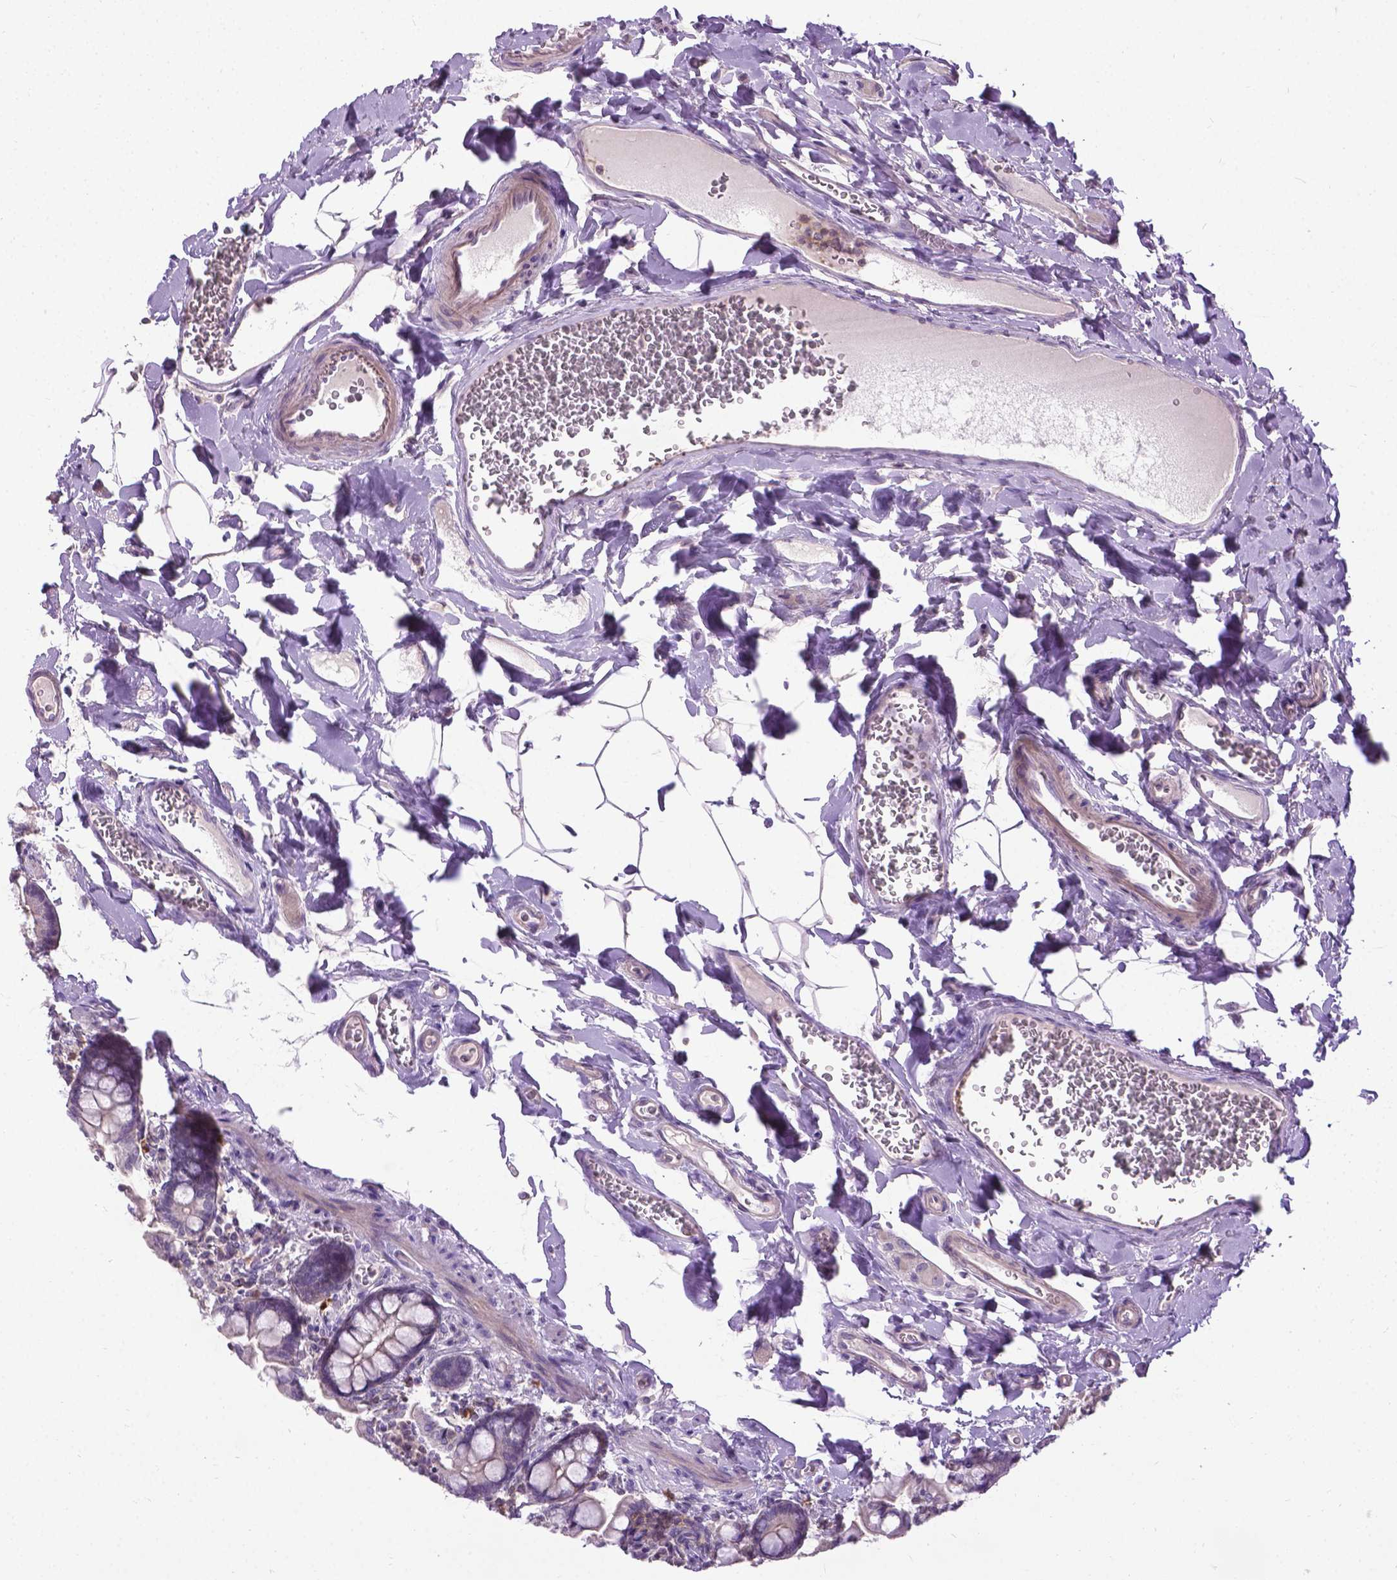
{"staining": {"intensity": "negative", "quantity": "none", "location": "none"}, "tissue": "small intestine", "cell_type": "Glandular cells", "image_type": "normal", "snomed": [{"axis": "morphology", "description": "Normal tissue, NOS"}, {"axis": "topography", "description": "Small intestine"}], "caption": "There is no significant expression in glandular cells of small intestine. (DAB immunohistochemistry visualized using brightfield microscopy, high magnification).", "gene": "JAK3", "patient": {"sex": "female", "age": 56}}